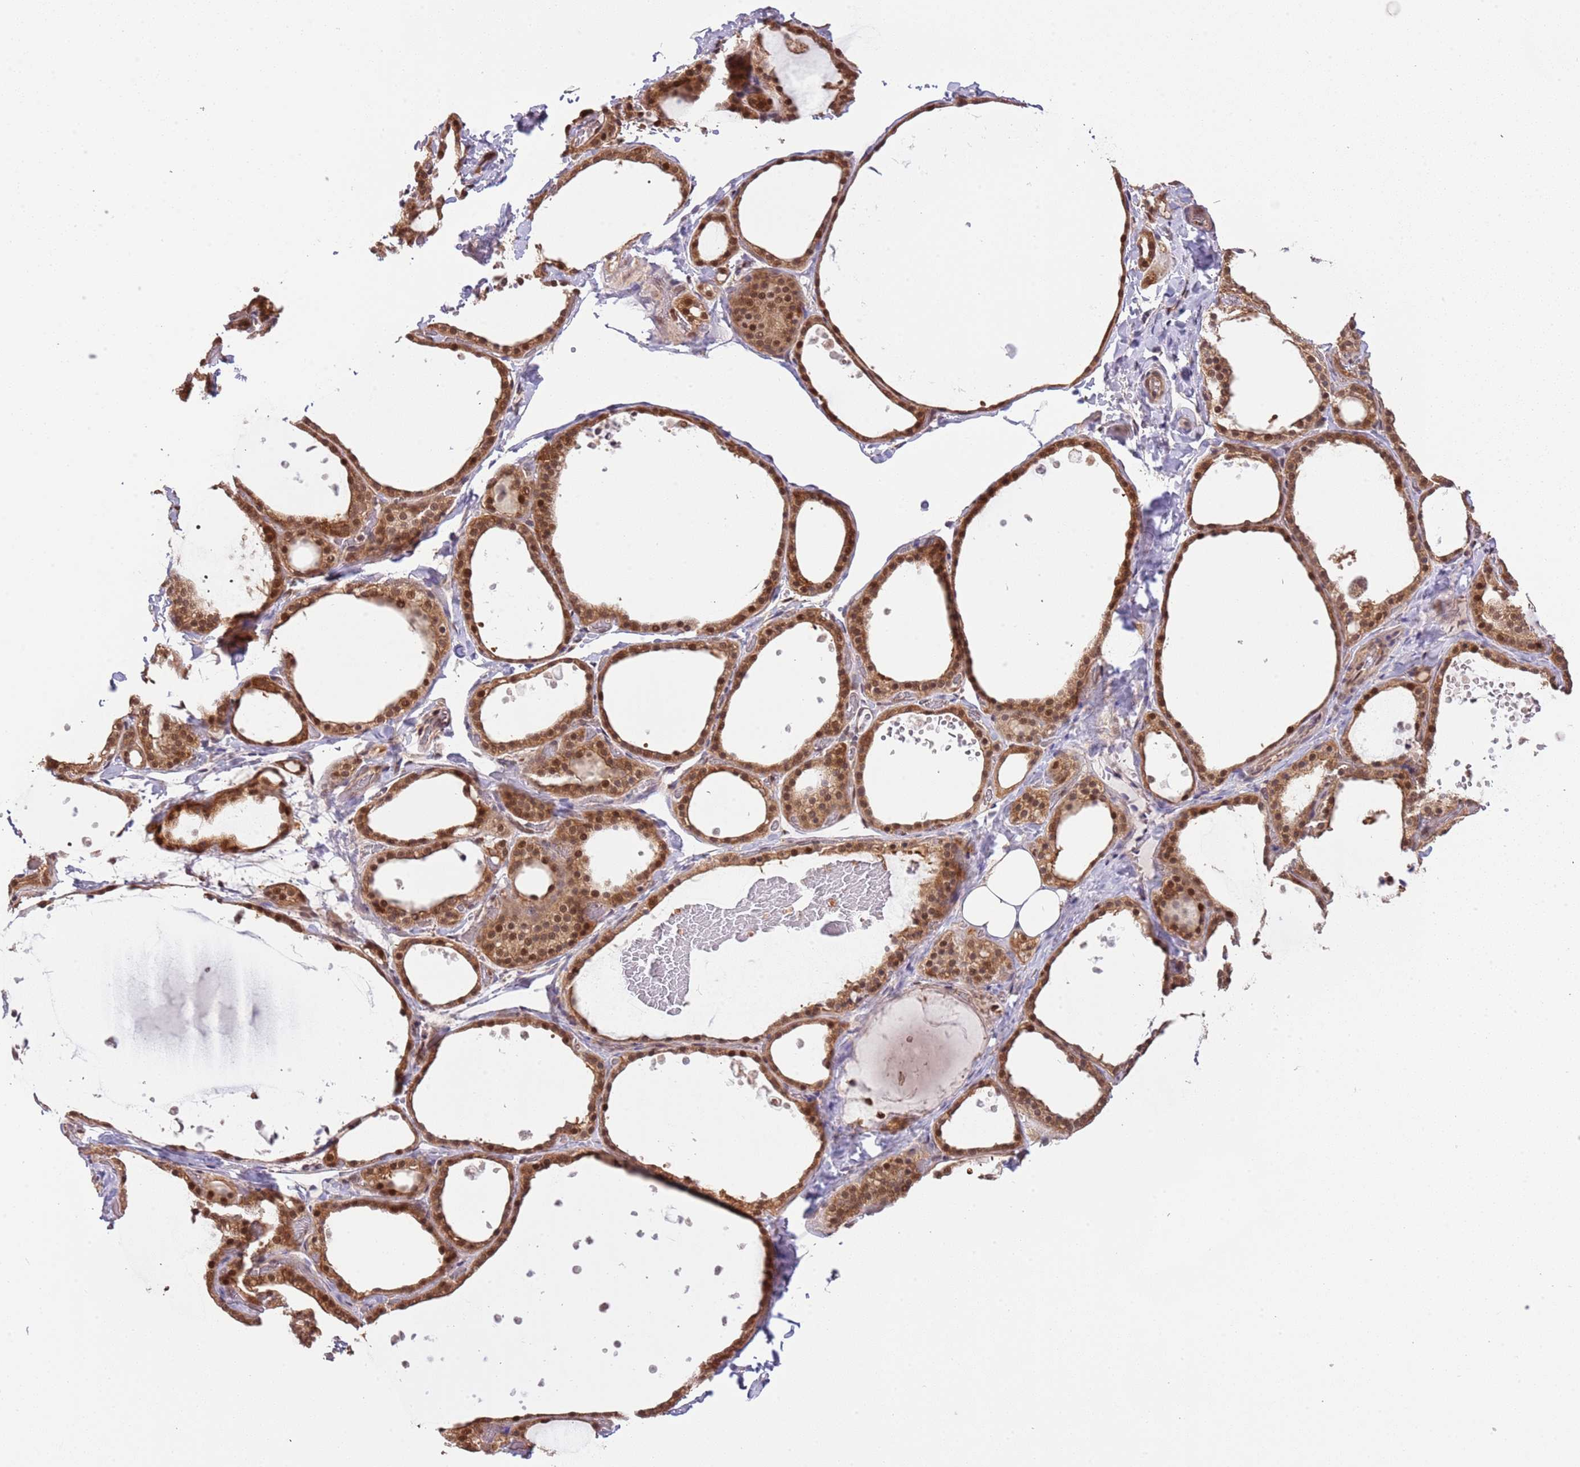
{"staining": {"intensity": "moderate", "quantity": ">75%", "location": "cytoplasmic/membranous,nuclear"}, "tissue": "thyroid gland", "cell_type": "Glandular cells", "image_type": "normal", "snomed": [{"axis": "morphology", "description": "Normal tissue, NOS"}, {"axis": "topography", "description": "Thyroid gland"}], "caption": "Glandular cells demonstrate medium levels of moderate cytoplasmic/membranous,nuclear staining in approximately >75% of cells in benign thyroid gland. The staining was performed using DAB, with brown indicating positive protein expression. Nuclei are stained blue with hematoxylin.", "gene": "PLSCR5", "patient": {"sex": "female", "age": 44}}